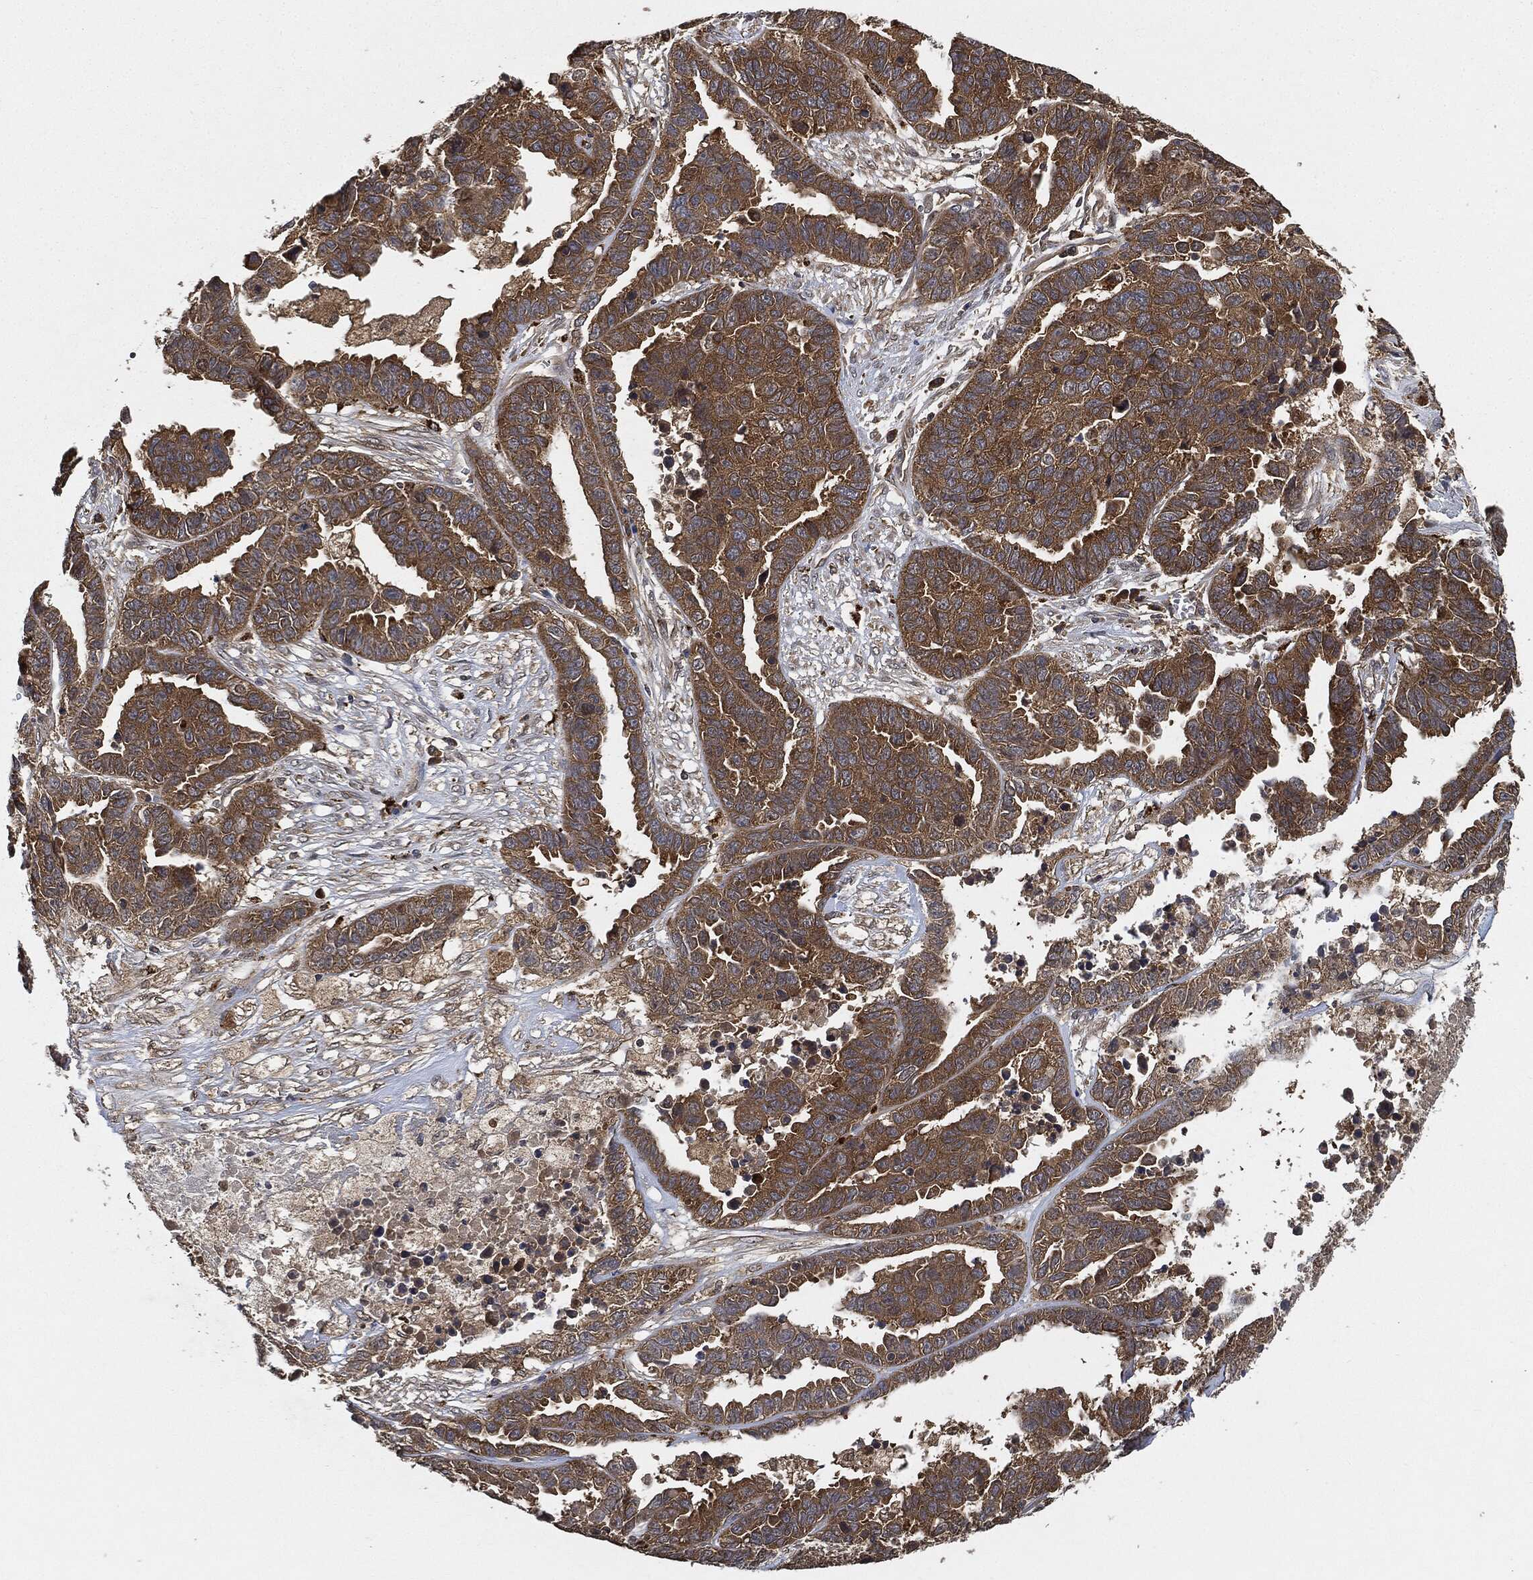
{"staining": {"intensity": "moderate", "quantity": ">75%", "location": "cytoplasmic/membranous"}, "tissue": "ovarian cancer", "cell_type": "Tumor cells", "image_type": "cancer", "snomed": [{"axis": "morphology", "description": "Cystadenocarcinoma, serous, NOS"}, {"axis": "topography", "description": "Ovary"}], "caption": "About >75% of tumor cells in ovarian cancer (serous cystadenocarcinoma) show moderate cytoplasmic/membranous protein expression as visualized by brown immunohistochemical staining.", "gene": "BRAF", "patient": {"sex": "female", "age": 87}}